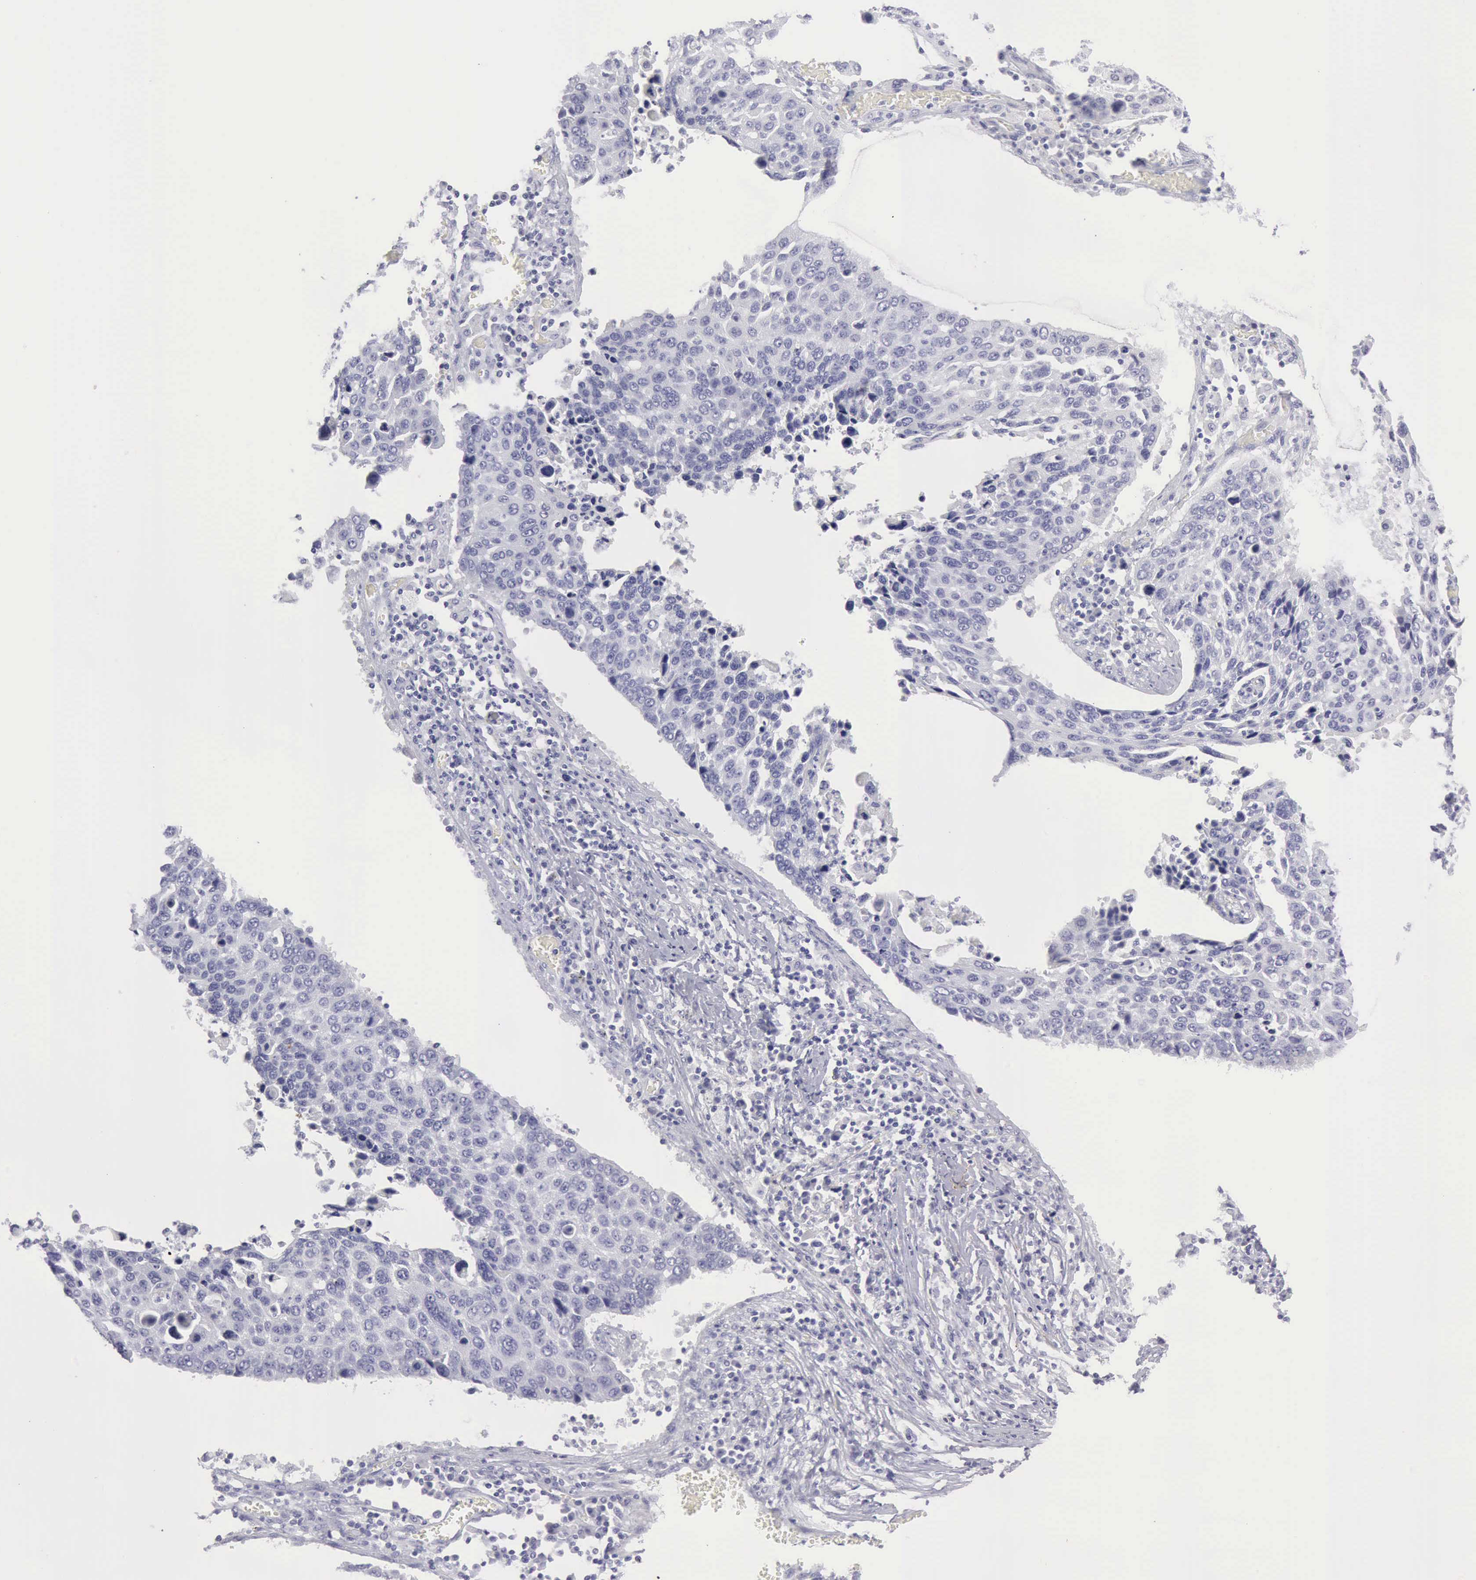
{"staining": {"intensity": "negative", "quantity": "none", "location": "none"}, "tissue": "lung cancer", "cell_type": "Tumor cells", "image_type": "cancer", "snomed": [{"axis": "morphology", "description": "Squamous cell carcinoma, NOS"}, {"axis": "topography", "description": "Lung"}], "caption": "Immunohistochemistry micrograph of neoplastic tissue: human lung cancer stained with DAB (3,3'-diaminobenzidine) reveals no significant protein expression in tumor cells. Brightfield microscopy of IHC stained with DAB (3,3'-diaminobenzidine) (brown) and hematoxylin (blue), captured at high magnification.", "gene": "NCAM1", "patient": {"sex": "male", "age": 68}}